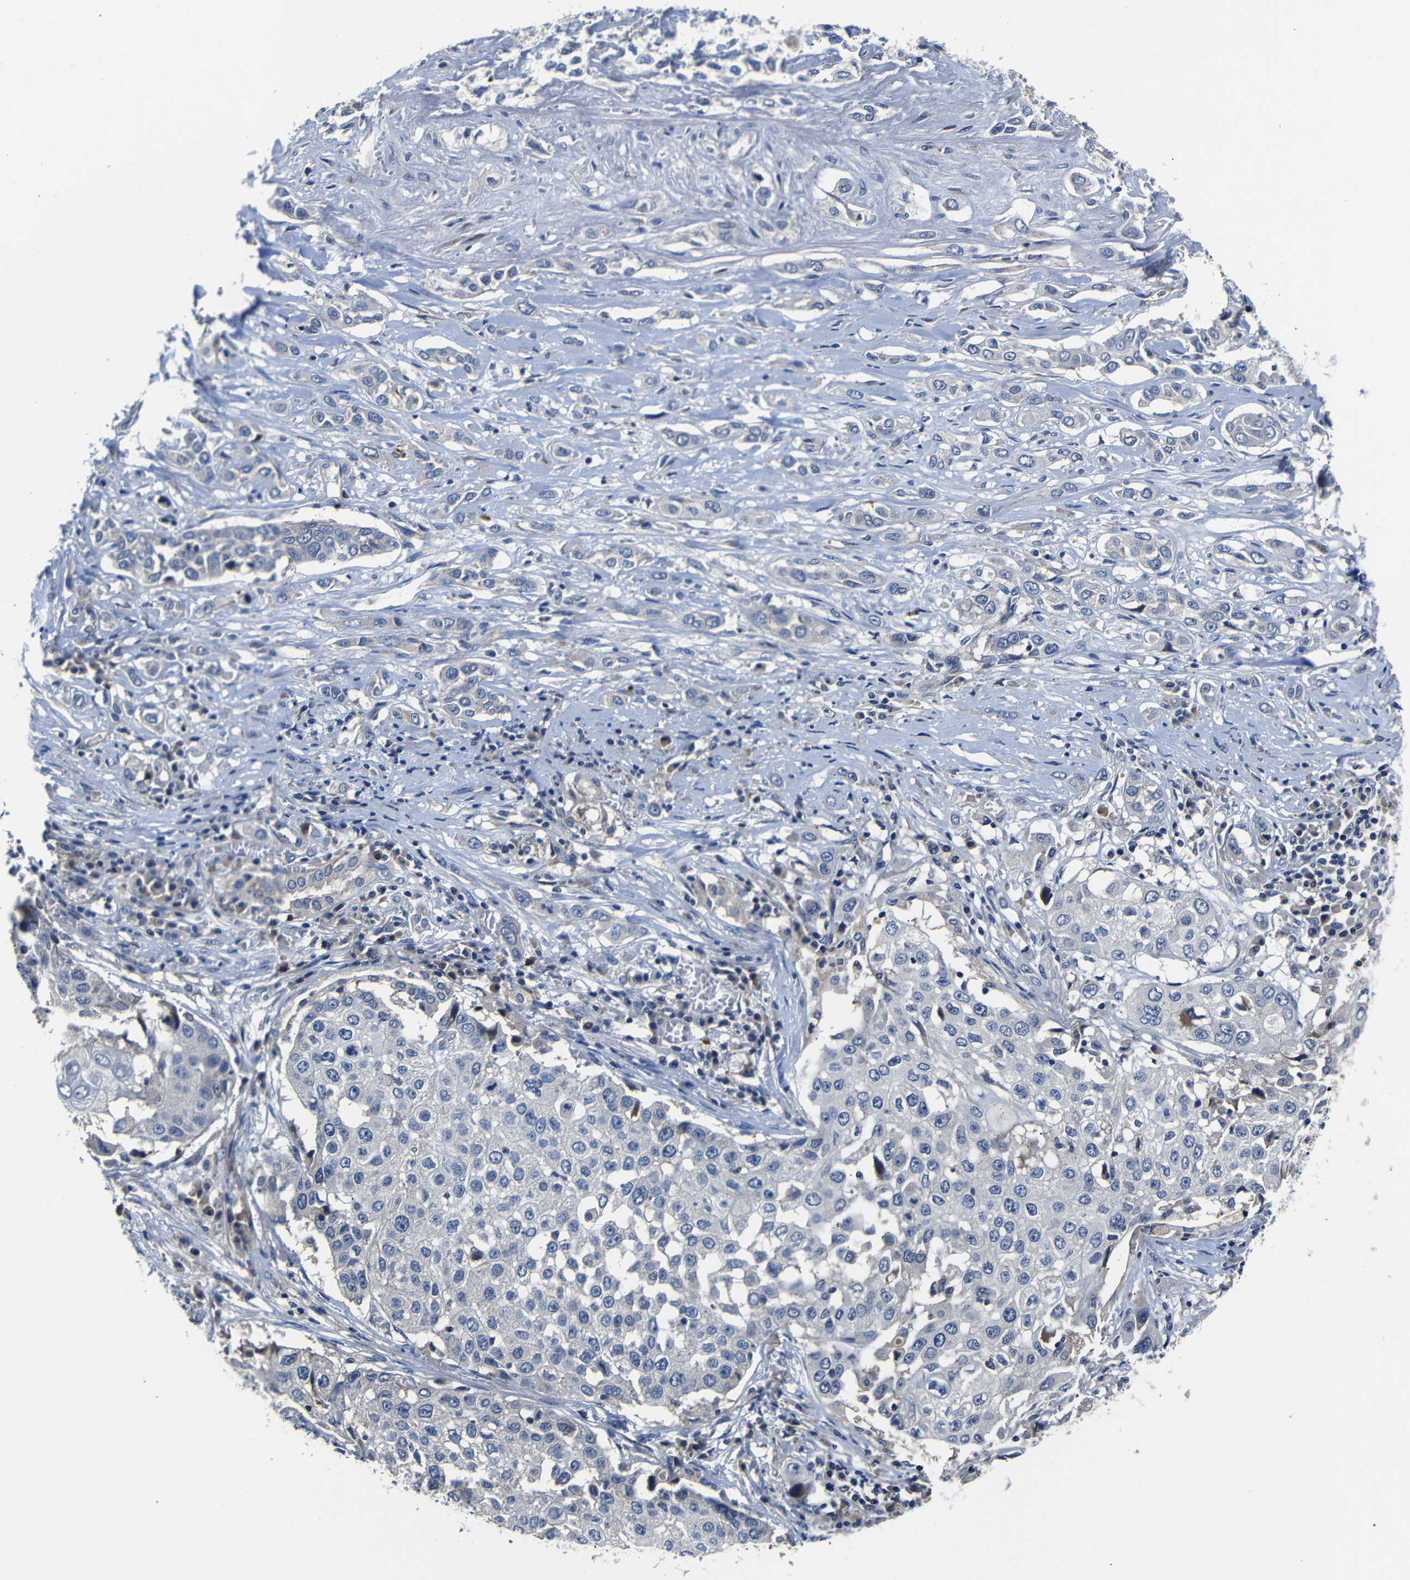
{"staining": {"intensity": "negative", "quantity": "none", "location": "none"}, "tissue": "lung cancer", "cell_type": "Tumor cells", "image_type": "cancer", "snomed": [{"axis": "morphology", "description": "Squamous cell carcinoma, NOS"}, {"axis": "topography", "description": "Lung"}], "caption": "A high-resolution image shows immunohistochemistry (IHC) staining of lung cancer, which reveals no significant staining in tumor cells.", "gene": "AFDN", "patient": {"sex": "male", "age": 71}}